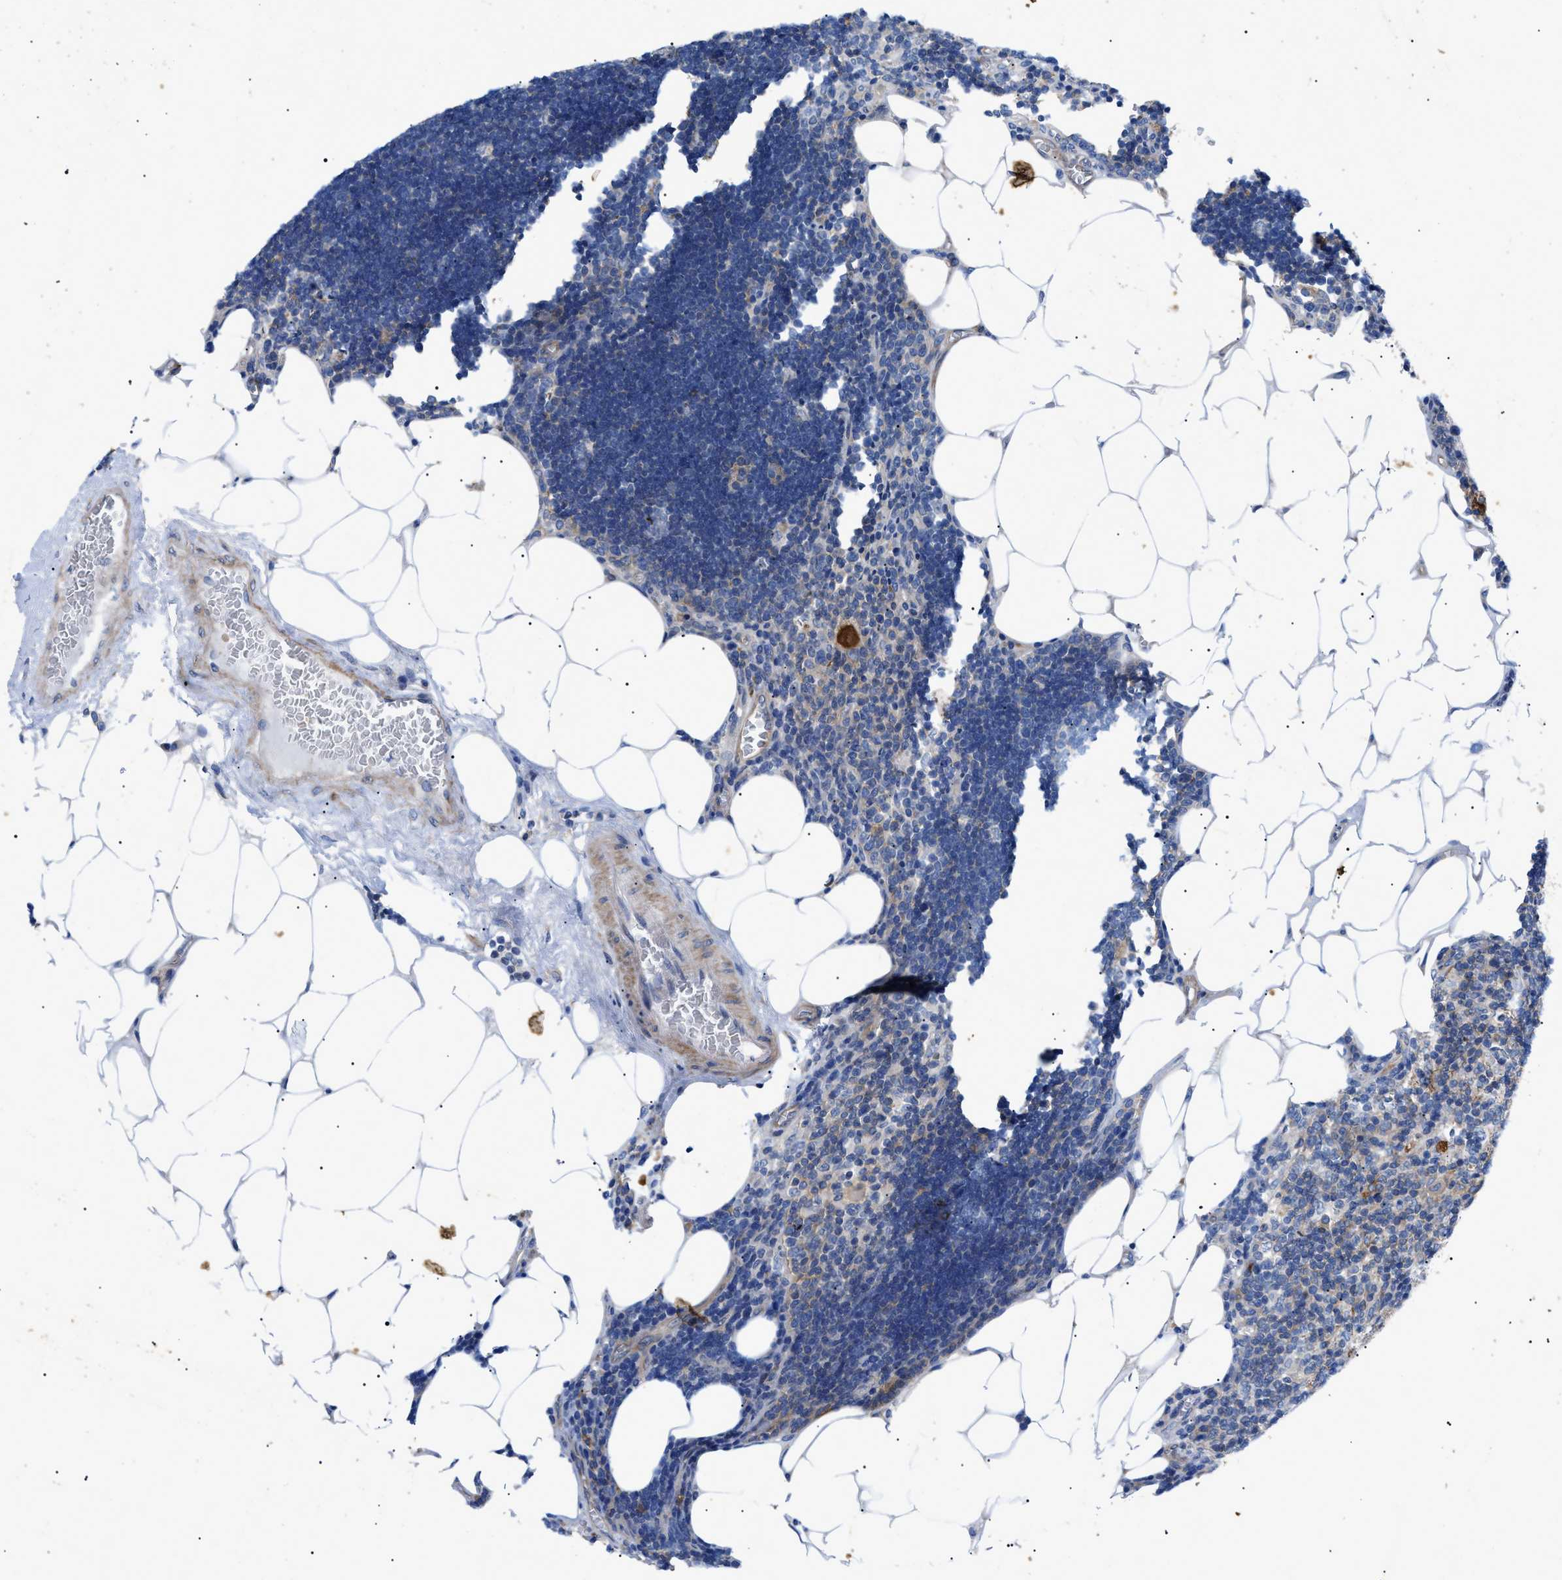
{"staining": {"intensity": "moderate", "quantity": "<25%", "location": "cytoplasmic/membranous"}, "tissue": "lymph node", "cell_type": "Germinal center cells", "image_type": "normal", "snomed": [{"axis": "morphology", "description": "Normal tissue, NOS"}, {"axis": "topography", "description": "Lymph node"}], "caption": "Immunohistochemical staining of benign lymph node demonstrates moderate cytoplasmic/membranous protein positivity in approximately <25% of germinal center cells.", "gene": "HSPB8", "patient": {"sex": "male", "age": 33}}